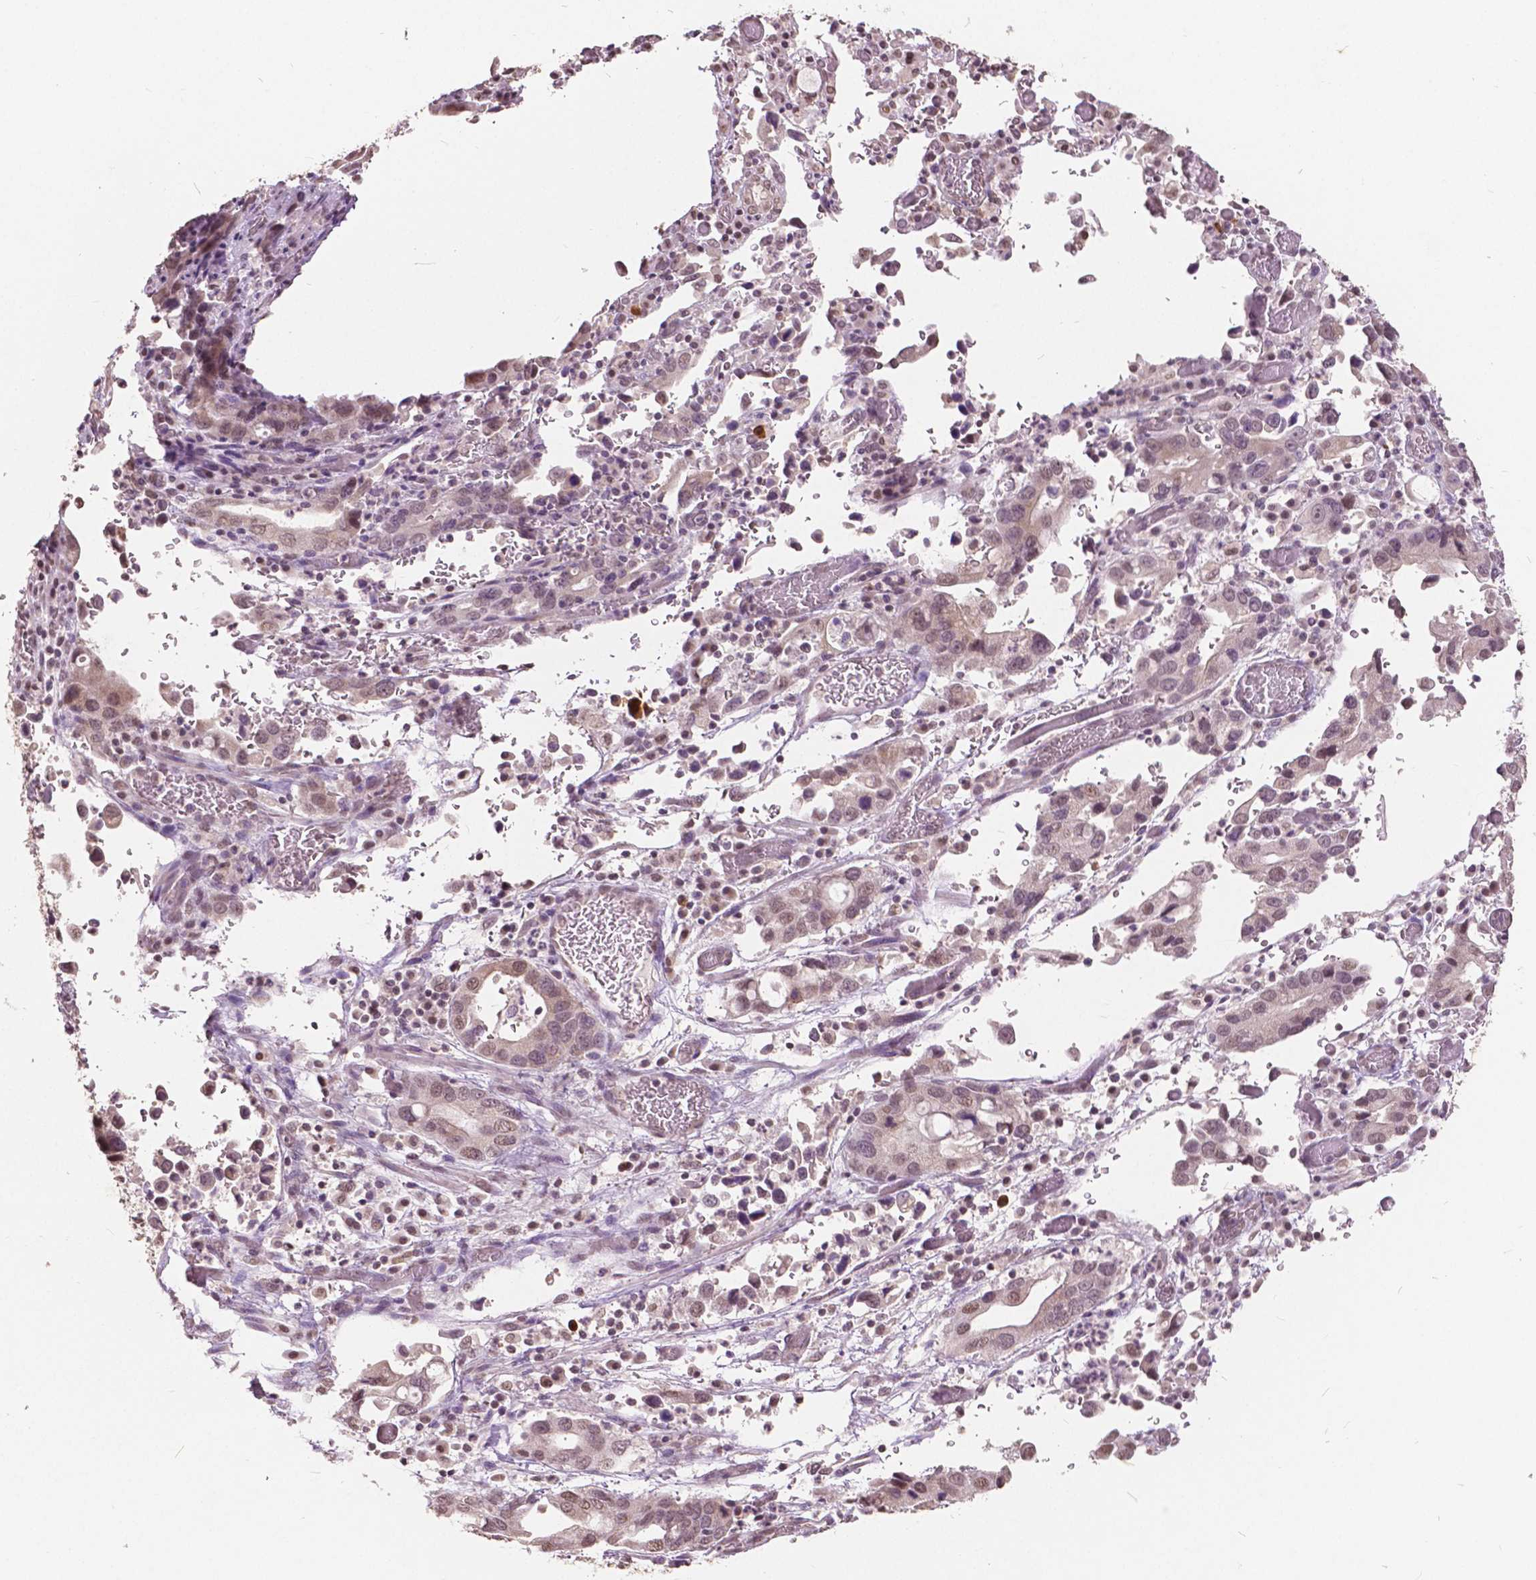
{"staining": {"intensity": "weak", "quantity": ">75%", "location": "nuclear"}, "tissue": "stomach cancer", "cell_type": "Tumor cells", "image_type": "cancer", "snomed": [{"axis": "morphology", "description": "Adenocarcinoma, NOS"}, {"axis": "topography", "description": "Stomach, upper"}], "caption": "The histopathology image reveals a brown stain indicating the presence of a protein in the nuclear of tumor cells in stomach adenocarcinoma.", "gene": "HOXA10", "patient": {"sex": "male", "age": 74}}